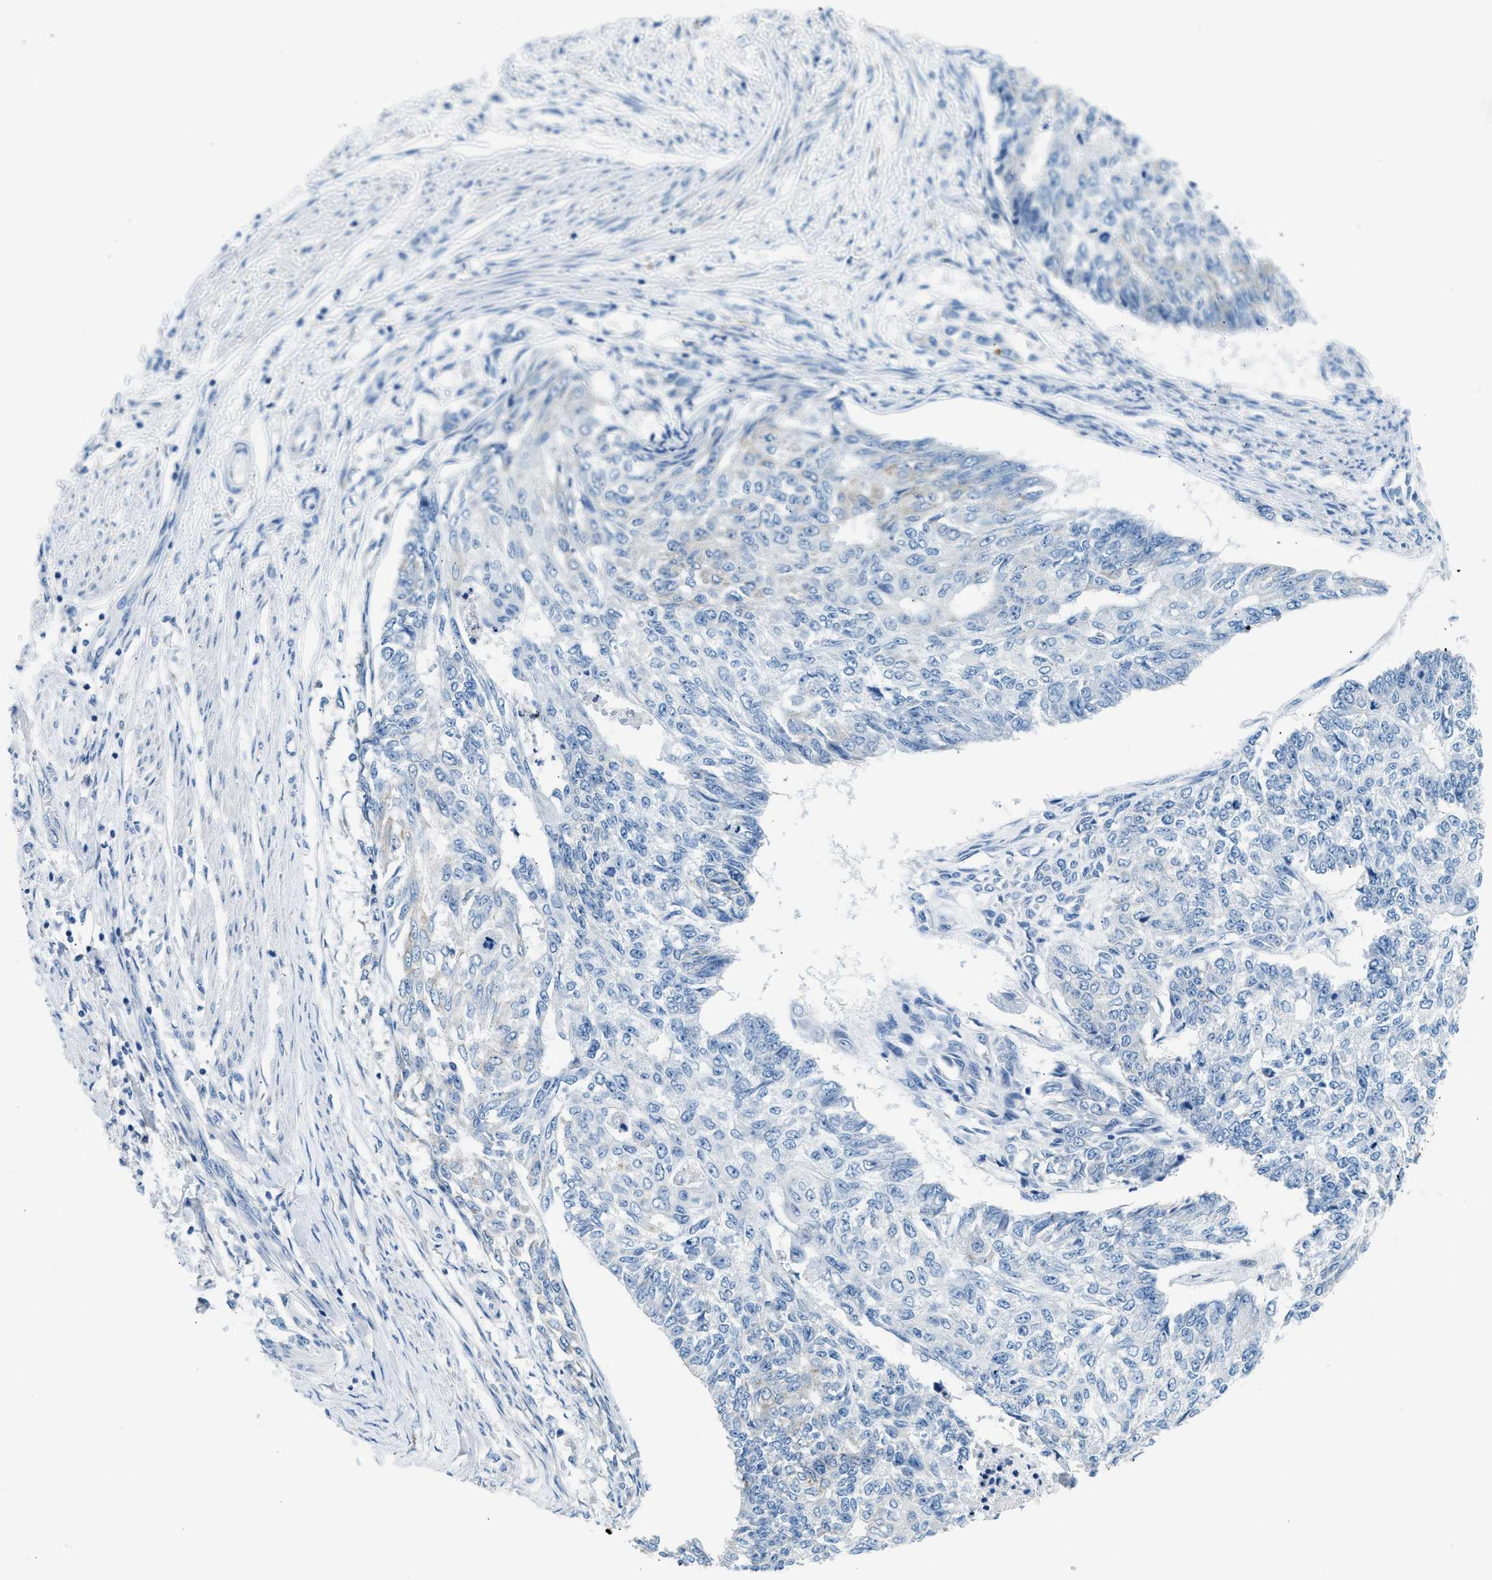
{"staining": {"intensity": "negative", "quantity": "none", "location": "none"}, "tissue": "endometrial cancer", "cell_type": "Tumor cells", "image_type": "cancer", "snomed": [{"axis": "morphology", "description": "Adenocarcinoma, NOS"}, {"axis": "topography", "description": "Endometrium"}], "caption": "Immunohistochemistry (IHC) micrograph of neoplastic tissue: human endometrial cancer (adenocarcinoma) stained with DAB demonstrates no significant protein expression in tumor cells.", "gene": "CLDN18", "patient": {"sex": "female", "age": 32}}